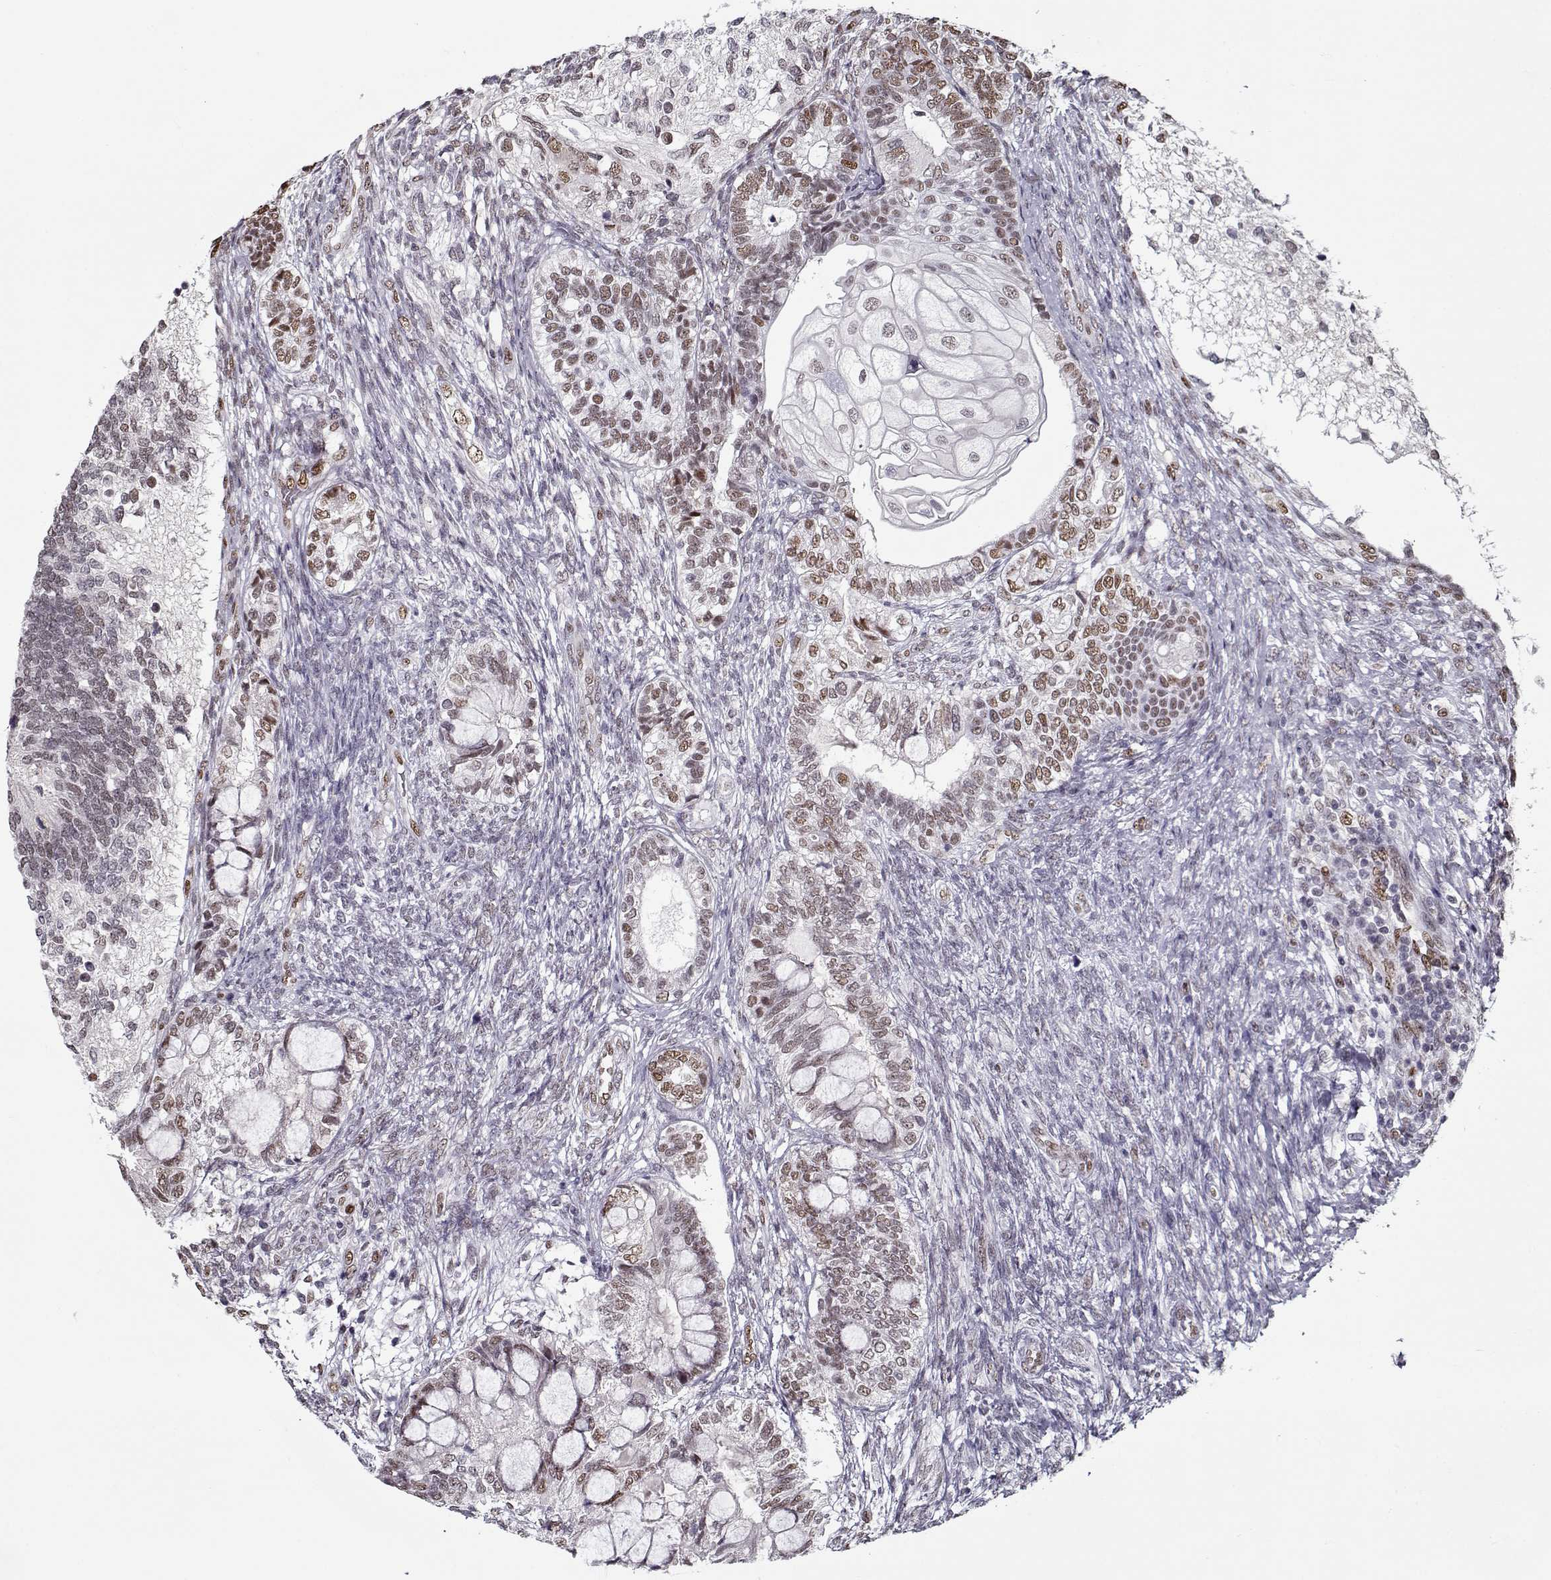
{"staining": {"intensity": "weak", "quantity": "25%-75%", "location": "nuclear"}, "tissue": "testis cancer", "cell_type": "Tumor cells", "image_type": "cancer", "snomed": [{"axis": "morphology", "description": "Seminoma, NOS"}, {"axis": "morphology", "description": "Carcinoma, Embryonal, NOS"}, {"axis": "topography", "description": "Testis"}], "caption": "A low amount of weak nuclear staining is seen in about 25%-75% of tumor cells in testis cancer (seminoma) tissue.", "gene": "PRMT8", "patient": {"sex": "male", "age": 41}}